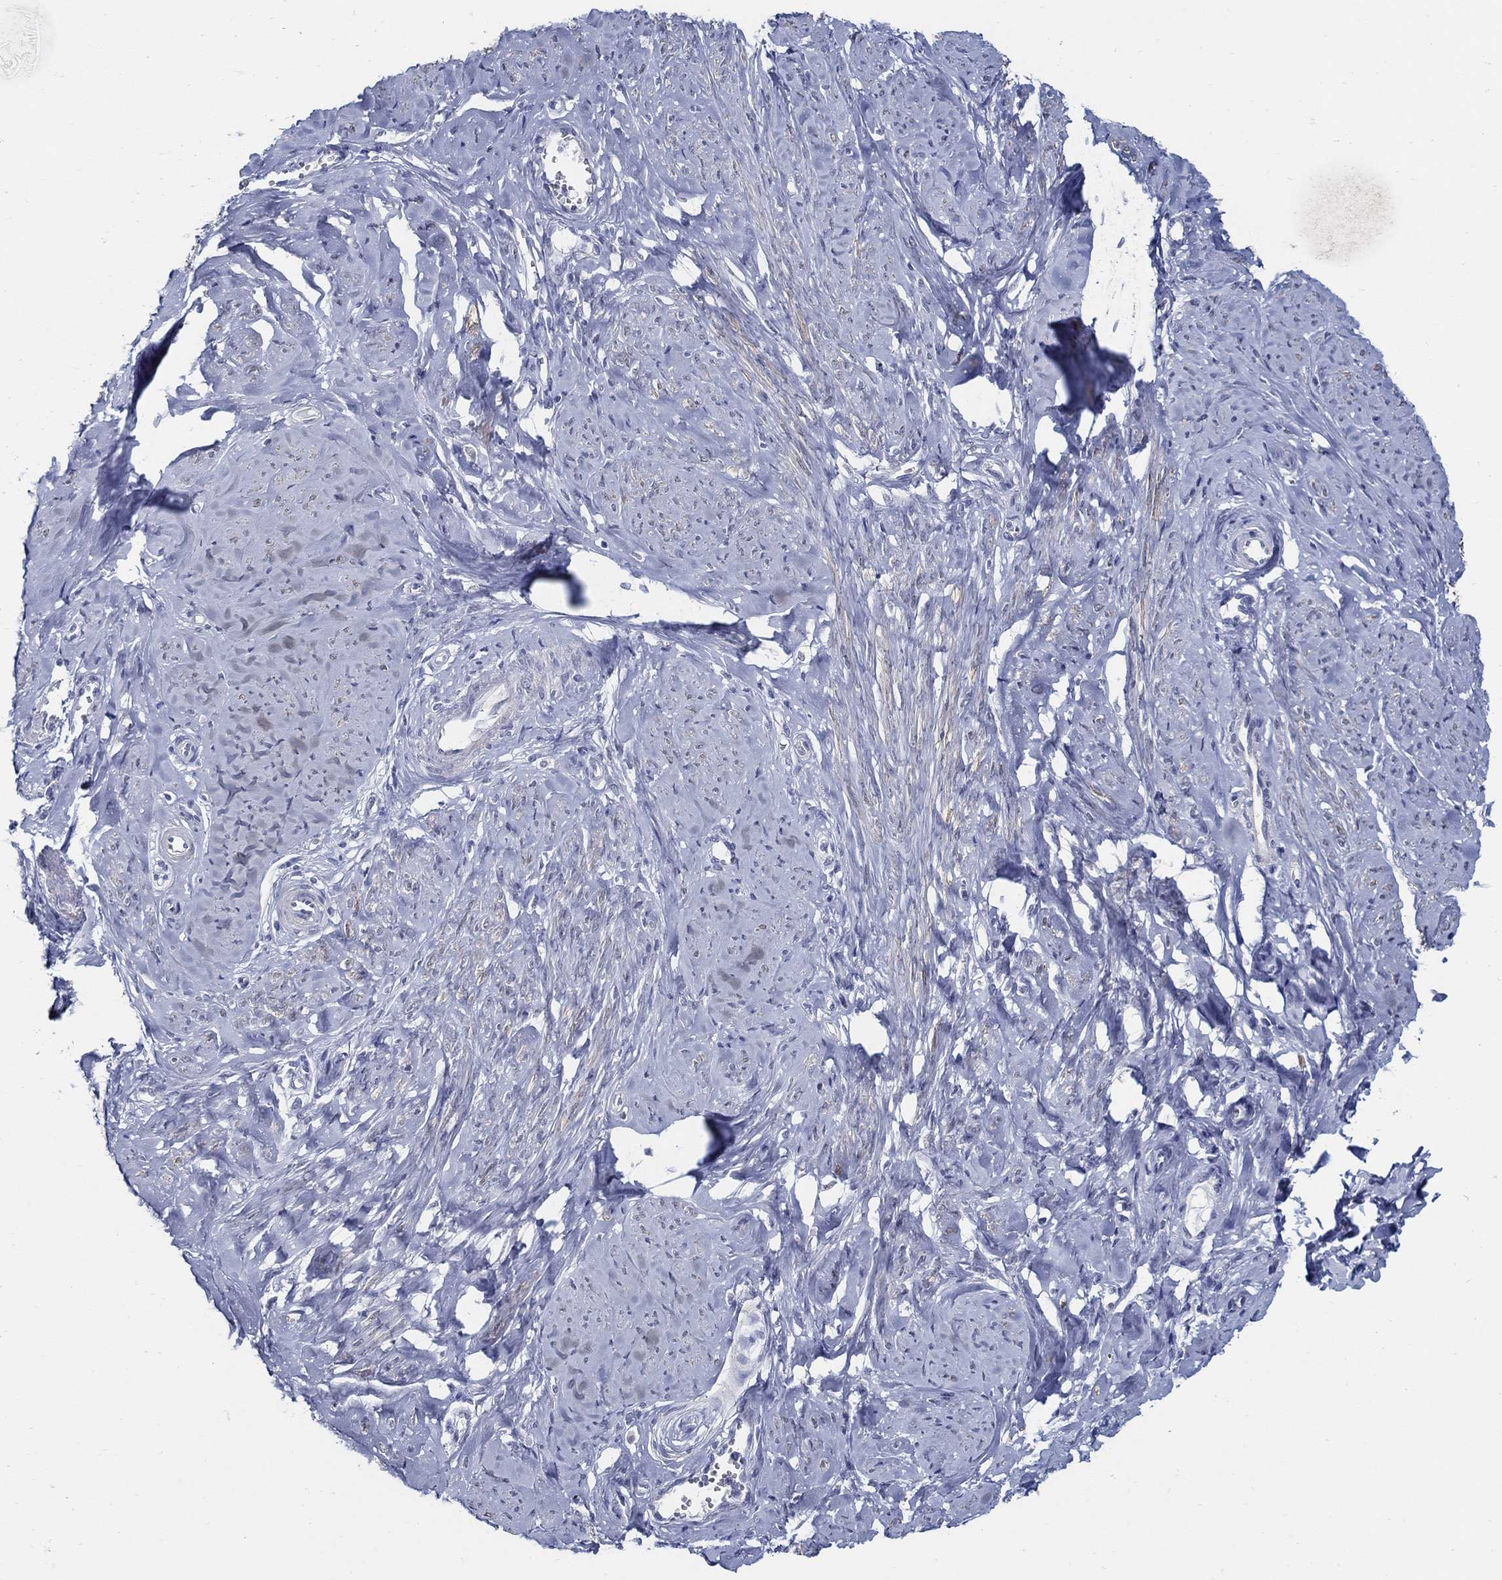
{"staining": {"intensity": "negative", "quantity": "none", "location": "none"}, "tissue": "smooth muscle", "cell_type": "Smooth muscle cells", "image_type": "normal", "snomed": [{"axis": "morphology", "description": "Normal tissue, NOS"}, {"axis": "topography", "description": "Smooth muscle"}], "caption": "Image shows no significant protein expression in smooth muscle cells of benign smooth muscle. Nuclei are stained in blue.", "gene": "USP29", "patient": {"sex": "female", "age": 48}}